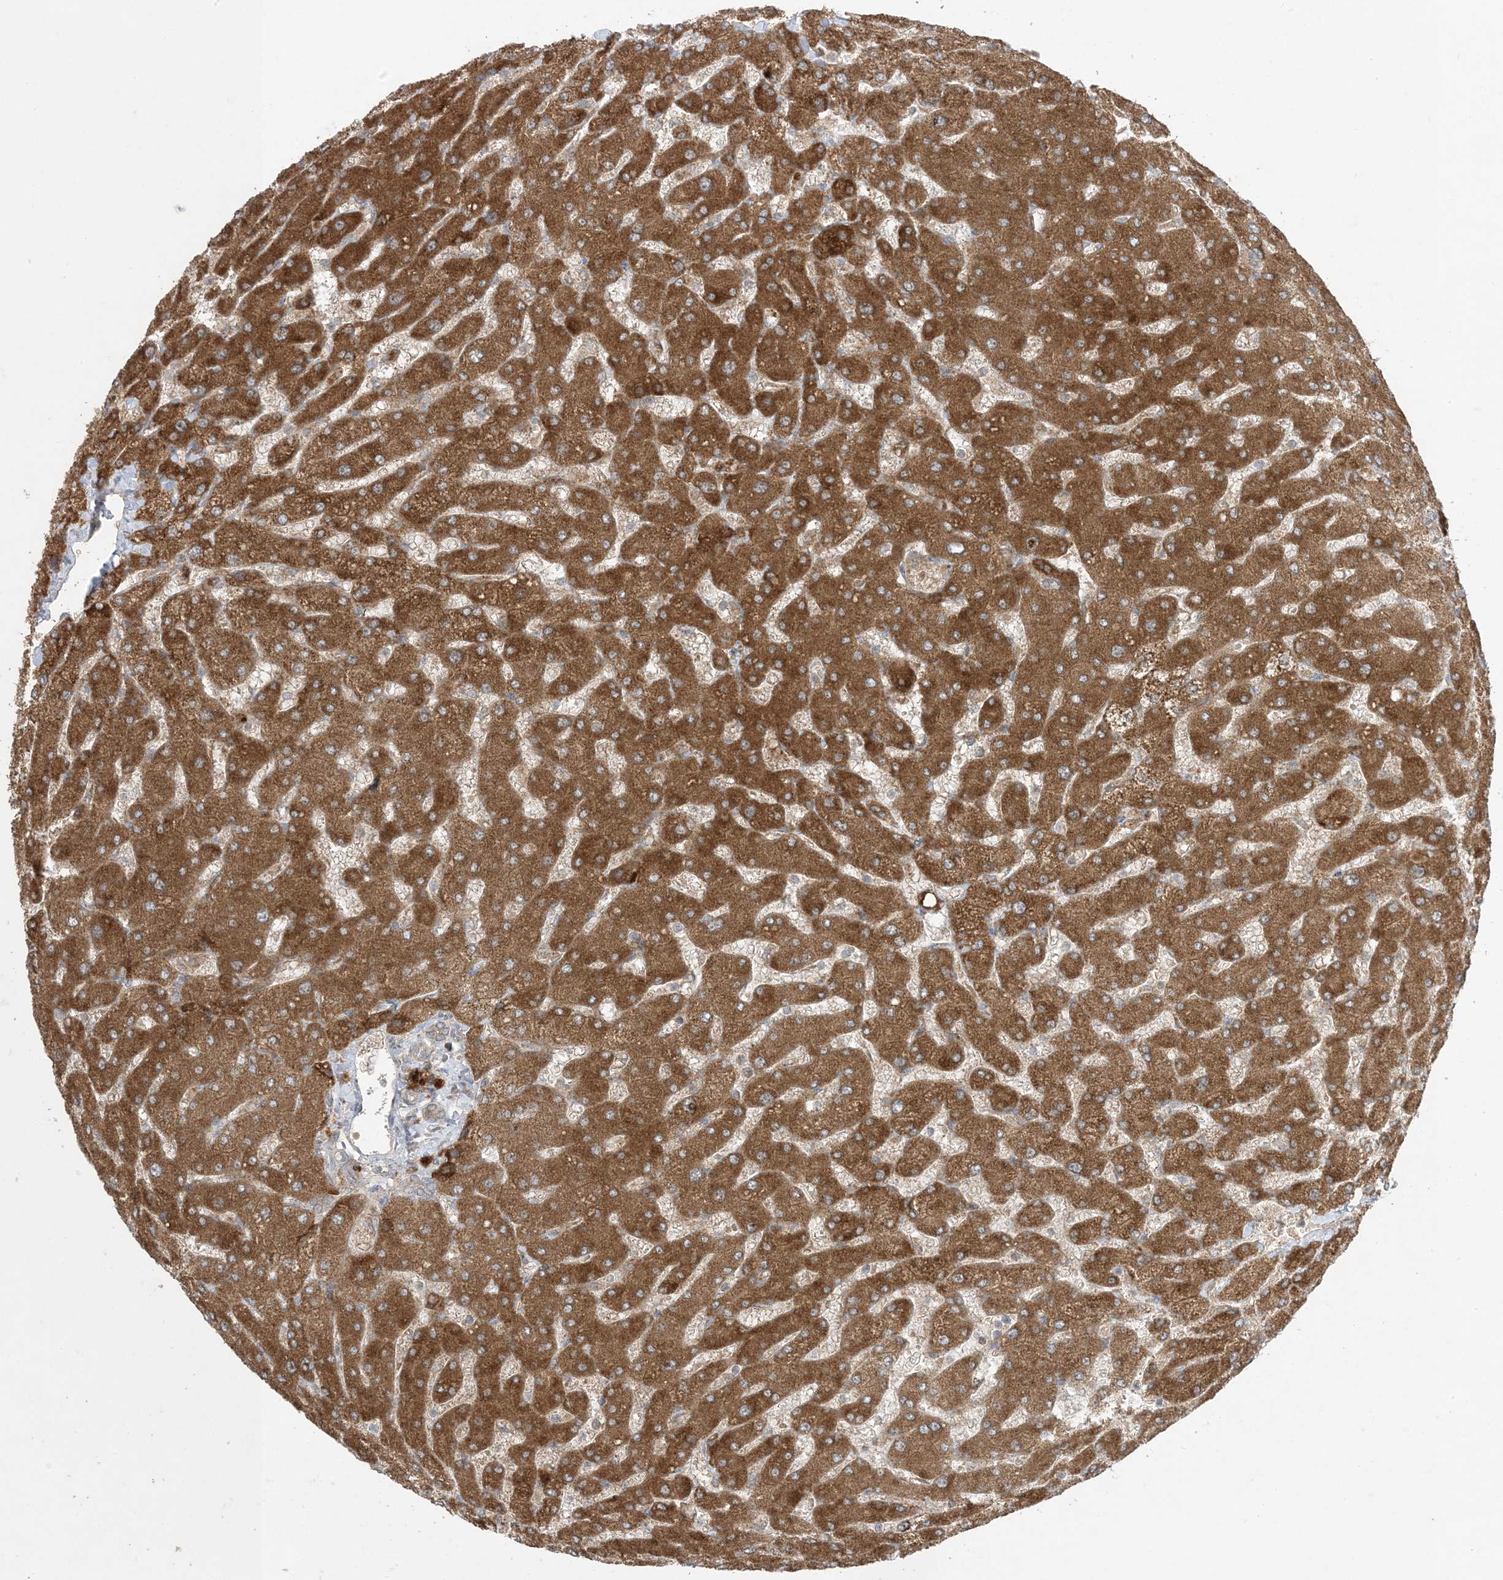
{"staining": {"intensity": "weak", "quantity": "<25%", "location": "cytoplasmic/membranous"}, "tissue": "liver", "cell_type": "Cholangiocytes", "image_type": "normal", "snomed": [{"axis": "morphology", "description": "Normal tissue, NOS"}, {"axis": "topography", "description": "Liver"}], "caption": "Protein analysis of benign liver exhibits no significant expression in cholangiocytes. (DAB immunohistochemistry visualized using brightfield microscopy, high magnification).", "gene": "ODC1", "patient": {"sex": "male", "age": 55}}